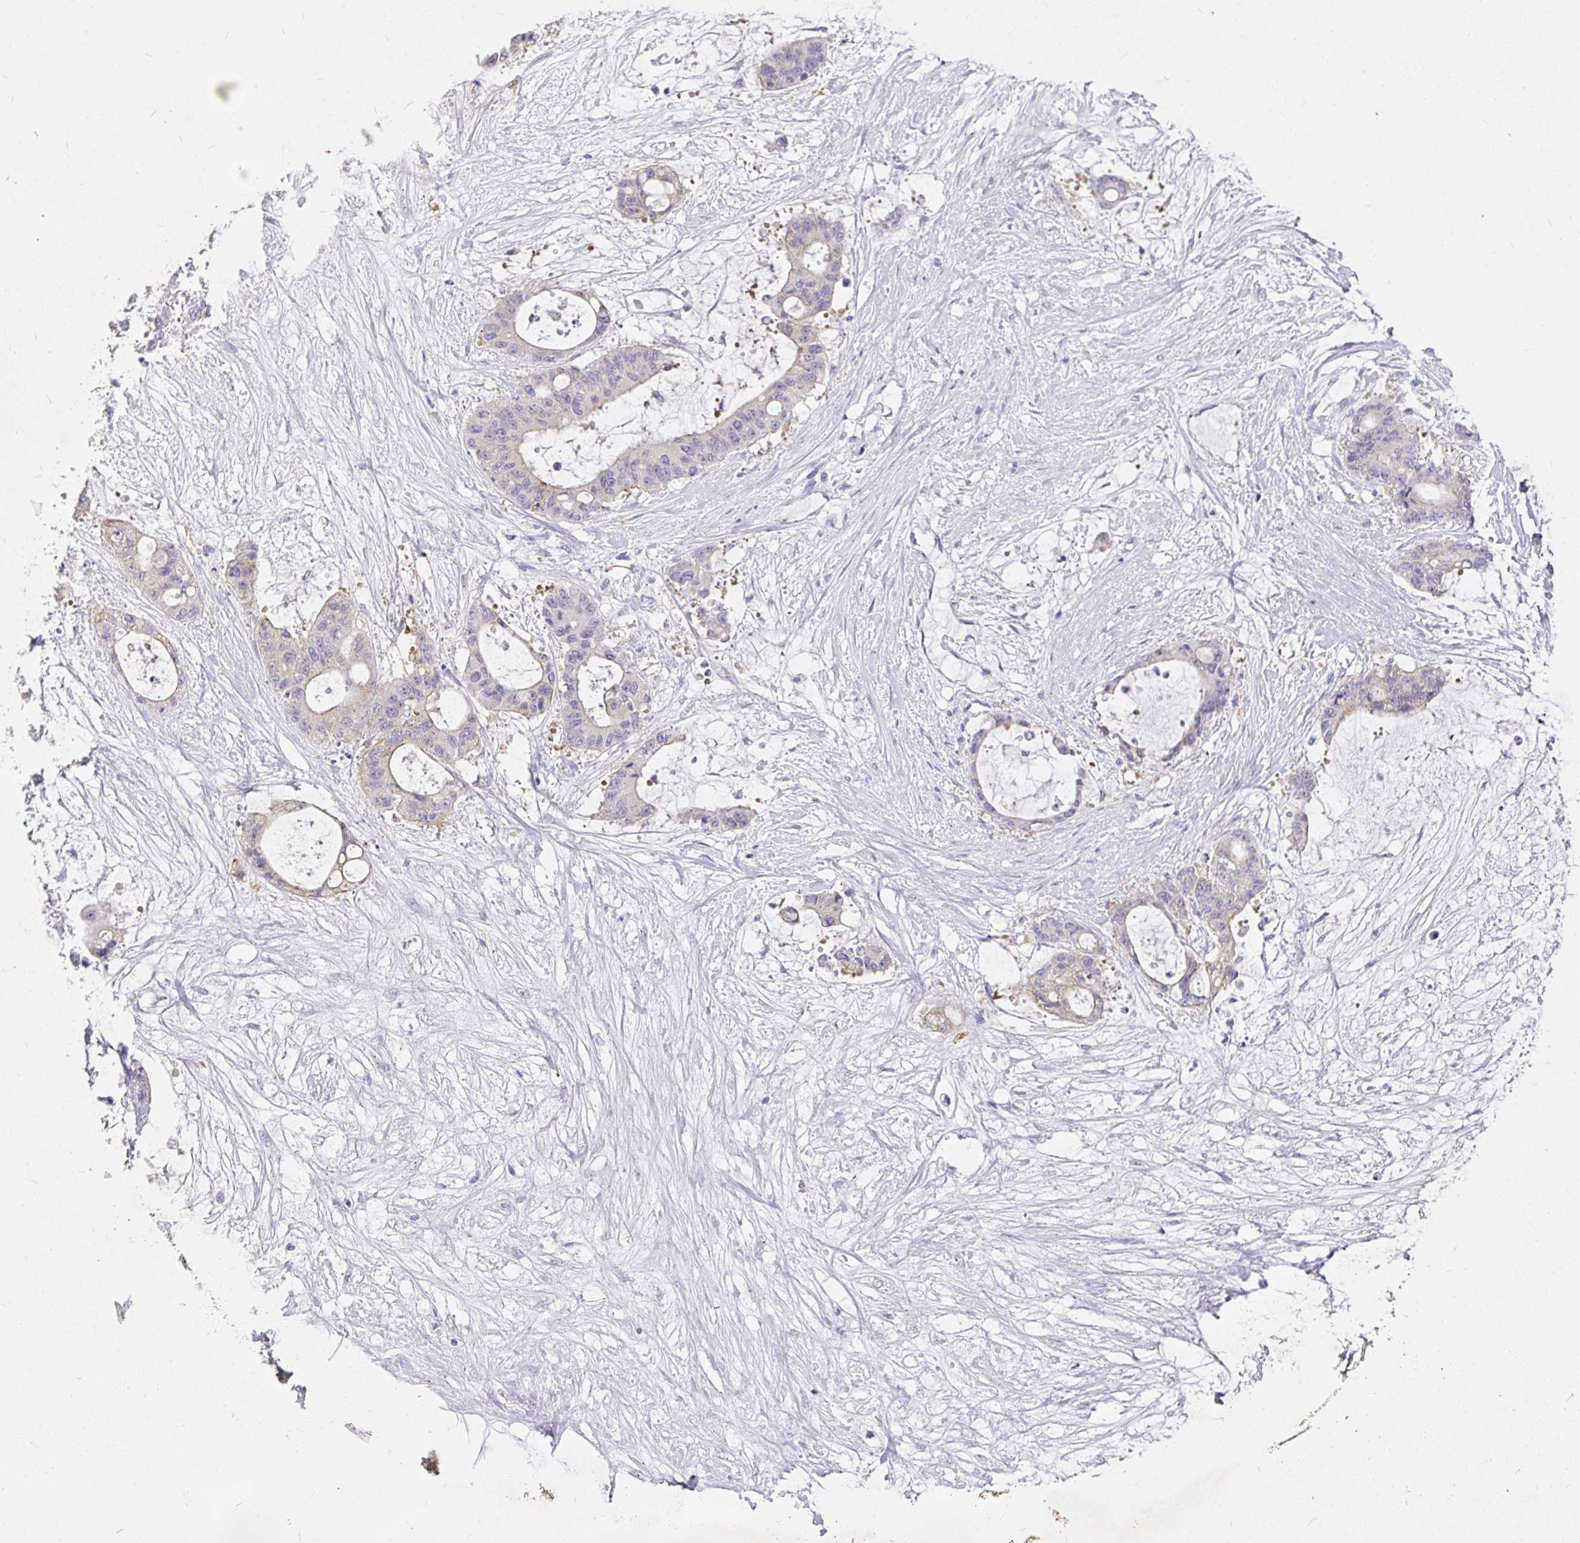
{"staining": {"intensity": "weak", "quantity": "<25%", "location": "cytoplasmic/membranous"}, "tissue": "liver cancer", "cell_type": "Tumor cells", "image_type": "cancer", "snomed": [{"axis": "morphology", "description": "Normal tissue, NOS"}, {"axis": "morphology", "description": "Cholangiocarcinoma"}, {"axis": "topography", "description": "Liver"}, {"axis": "topography", "description": "Peripheral nerve tissue"}], "caption": "Photomicrograph shows no significant protein expression in tumor cells of liver cholangiocarcinoma.", "gene": "EZHIP", "patient": {"sex": "female", "age": 73}}